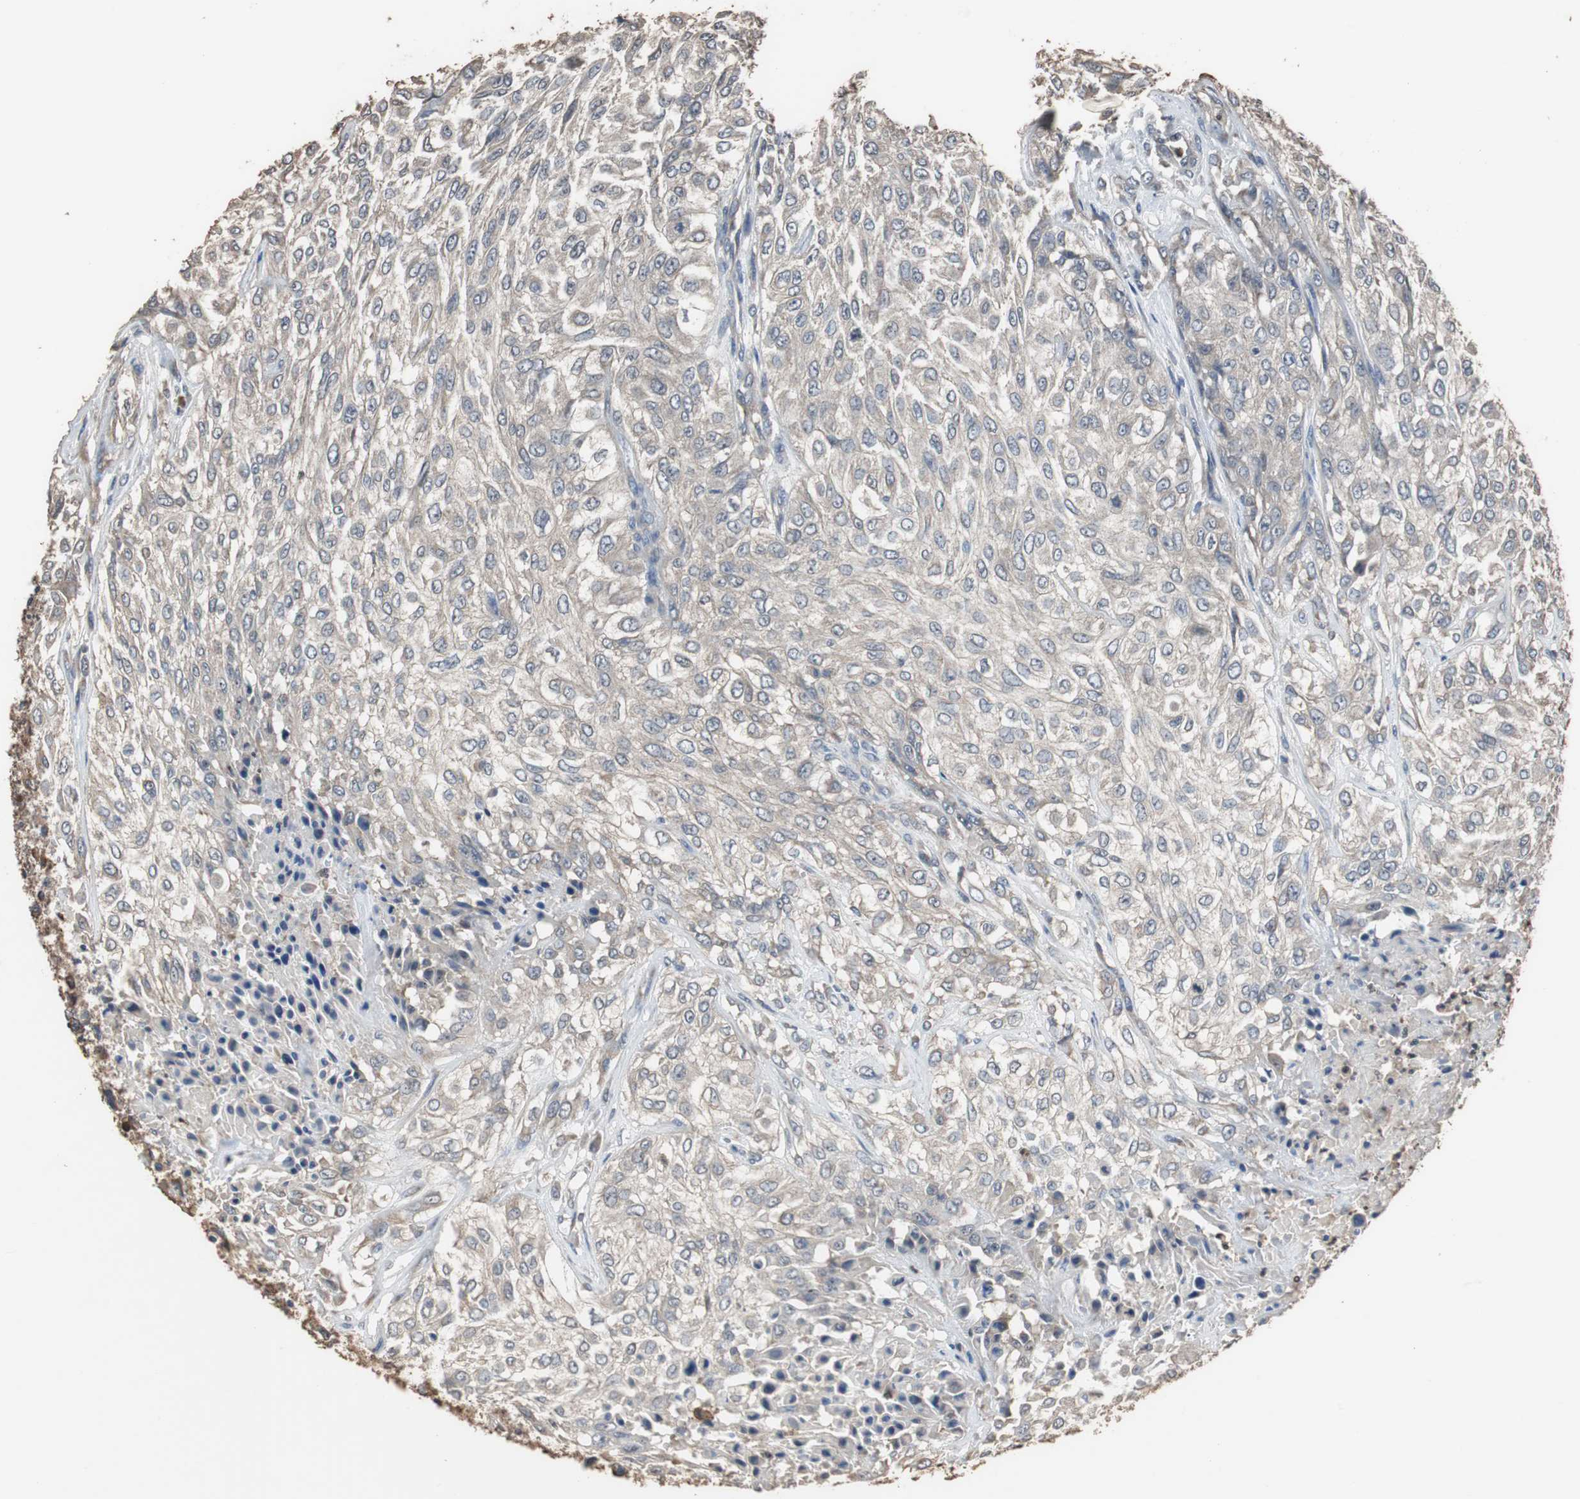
{"staining": {"intensity": "weak", "quantity": ">75%", "location": "cytoplasmic/membranous"}, "tissue": "urothelial cancer", "cell_type": "Tumor cells", "image_type": "cancer", "snomed": [{"axis": "morphology", "description": "Urothelial carcinoma, High grade"}, {"axis": "topography", "description": "Urinary bladder"}], "caption": "Brown immunohistochemical staining in urothelial carcinoma (high-grade) shows weak cytoplasmic/membranous expression in approximately >75% of tumor cells.", "gene": "SCIMP", "patient": {"sex": "male", "age": 57}}